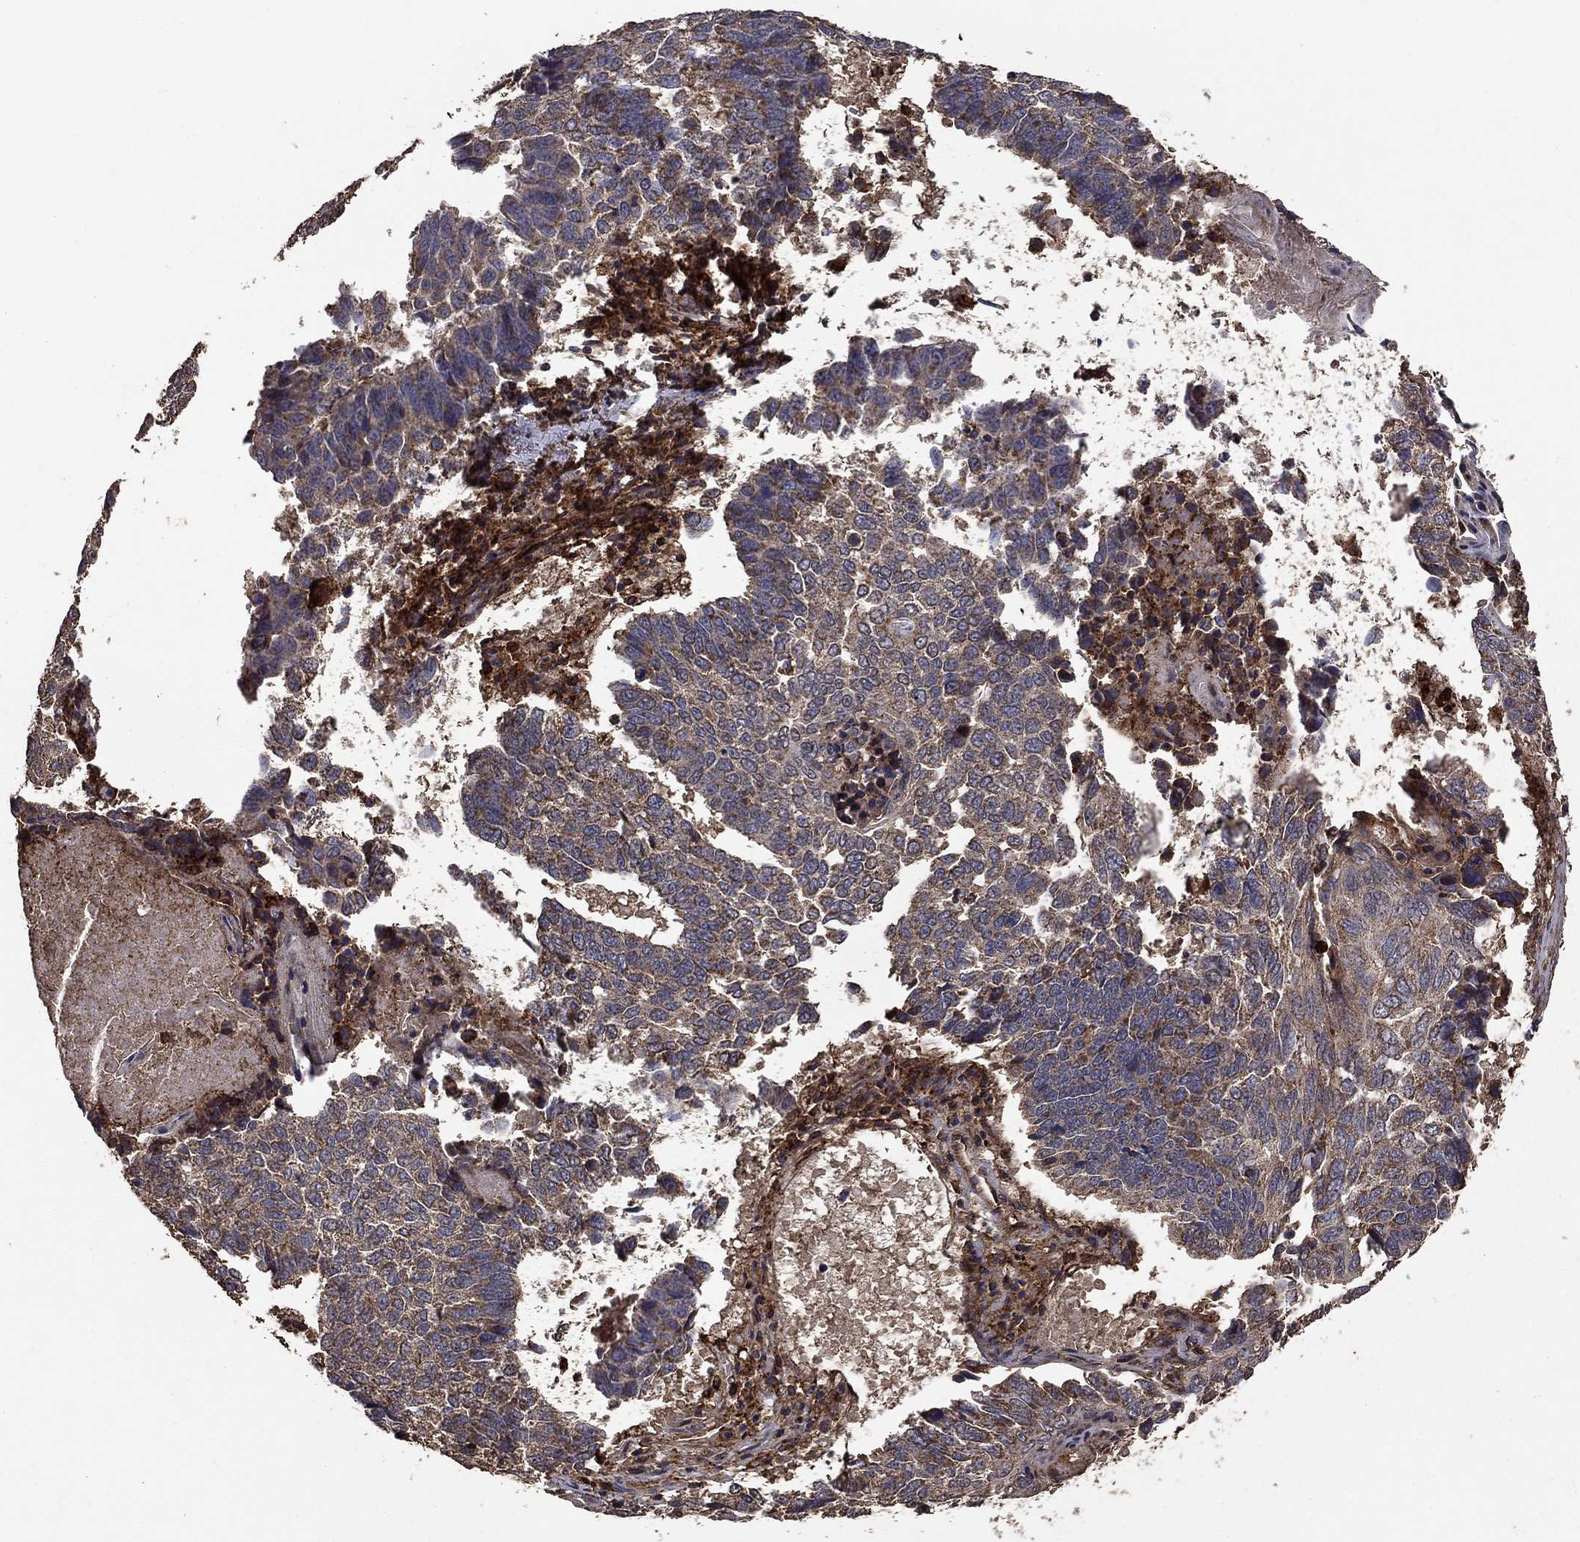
{"staining": {"intensity": "moderate", "quantity": "<25%", "location": "cytoplasmic/membranous"}, "tissue": "lung cancer", "cell_type": "Tumor cells", "image_type": "cancer", "snomed": [{"axis": "morphology", "description": "Squamous cell carcinoma, NOS"}, {"axis": "topography", "description": "Lung"}], "caption": "A low amount of moderate cytoplasmic/membranous expression is present in about <25% of tumor cells in lung squamous cell carcinoma tissue. (Stains: DAB (3,3'-diaminobenzidine) in brown, nuclei in blue, Microscopy: brightfield microscopy at high magnification).", "gene": "IFRD1", "patient": {"sex": "male", "age": 73}}